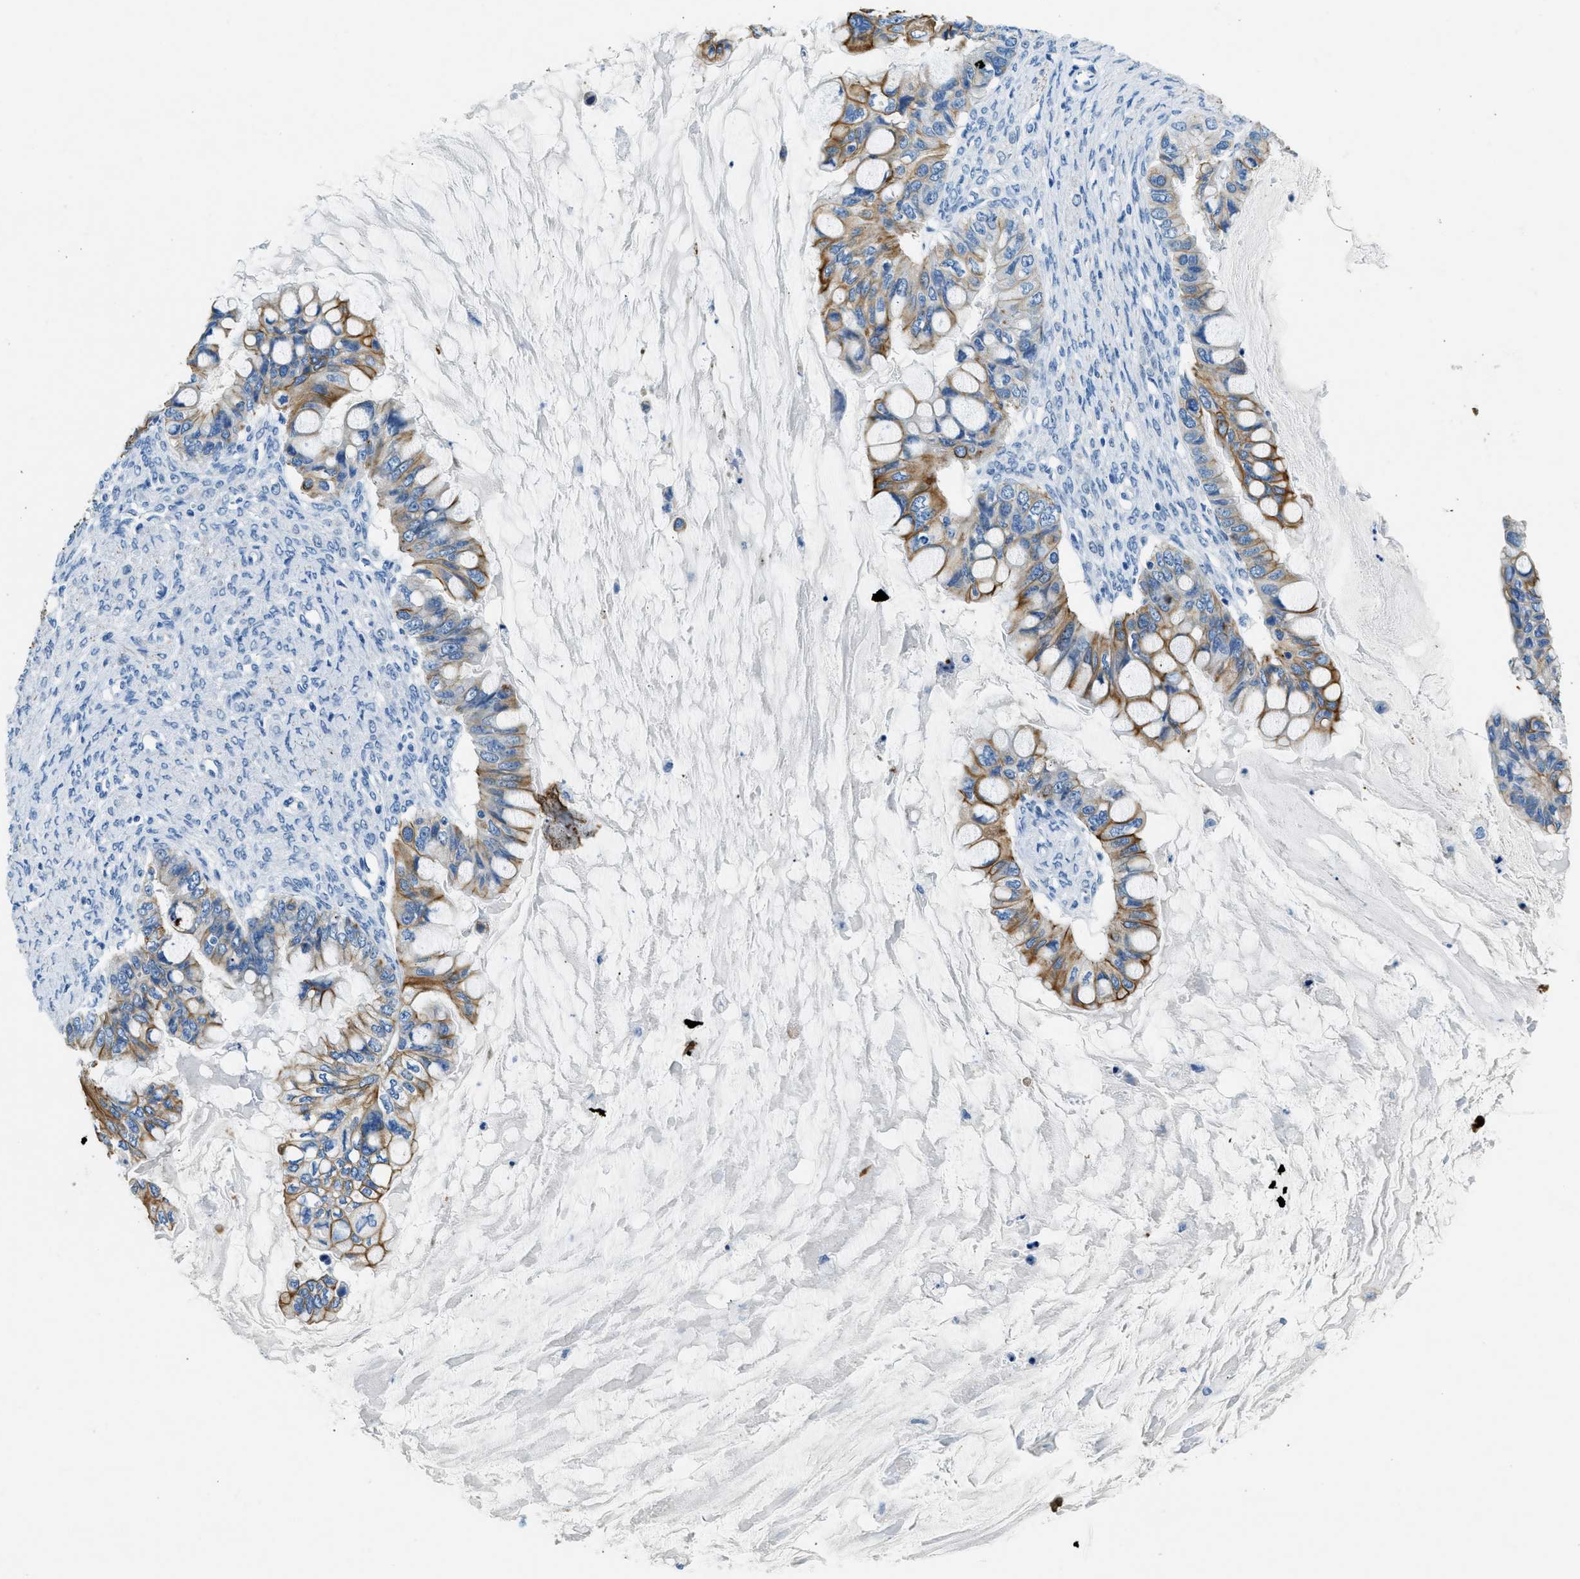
{"staining": {"intensity": "moderate", "quantity": ">75%", "location": "cytoplasmic/membranous"}, "tissue": "ovarian cancer", "cell_type": "Tumor cells", "image_type": "cancer", "snomed": [{"axis": "morphology", "description": "Cystadenocarcinoma, mucinous, NOS"}, {"axis": "topography", "description": "Ovary"}], "caption": "Ovarian cancer (mucinous cystadenocarcinoma) stained for a protein (brown) demonstrates moderate cytoplasmic/membranous positive positivity in about >75% of tumor cells.", "gene": "CFAP20", "patient": {"sex": "female", "age": 80}}